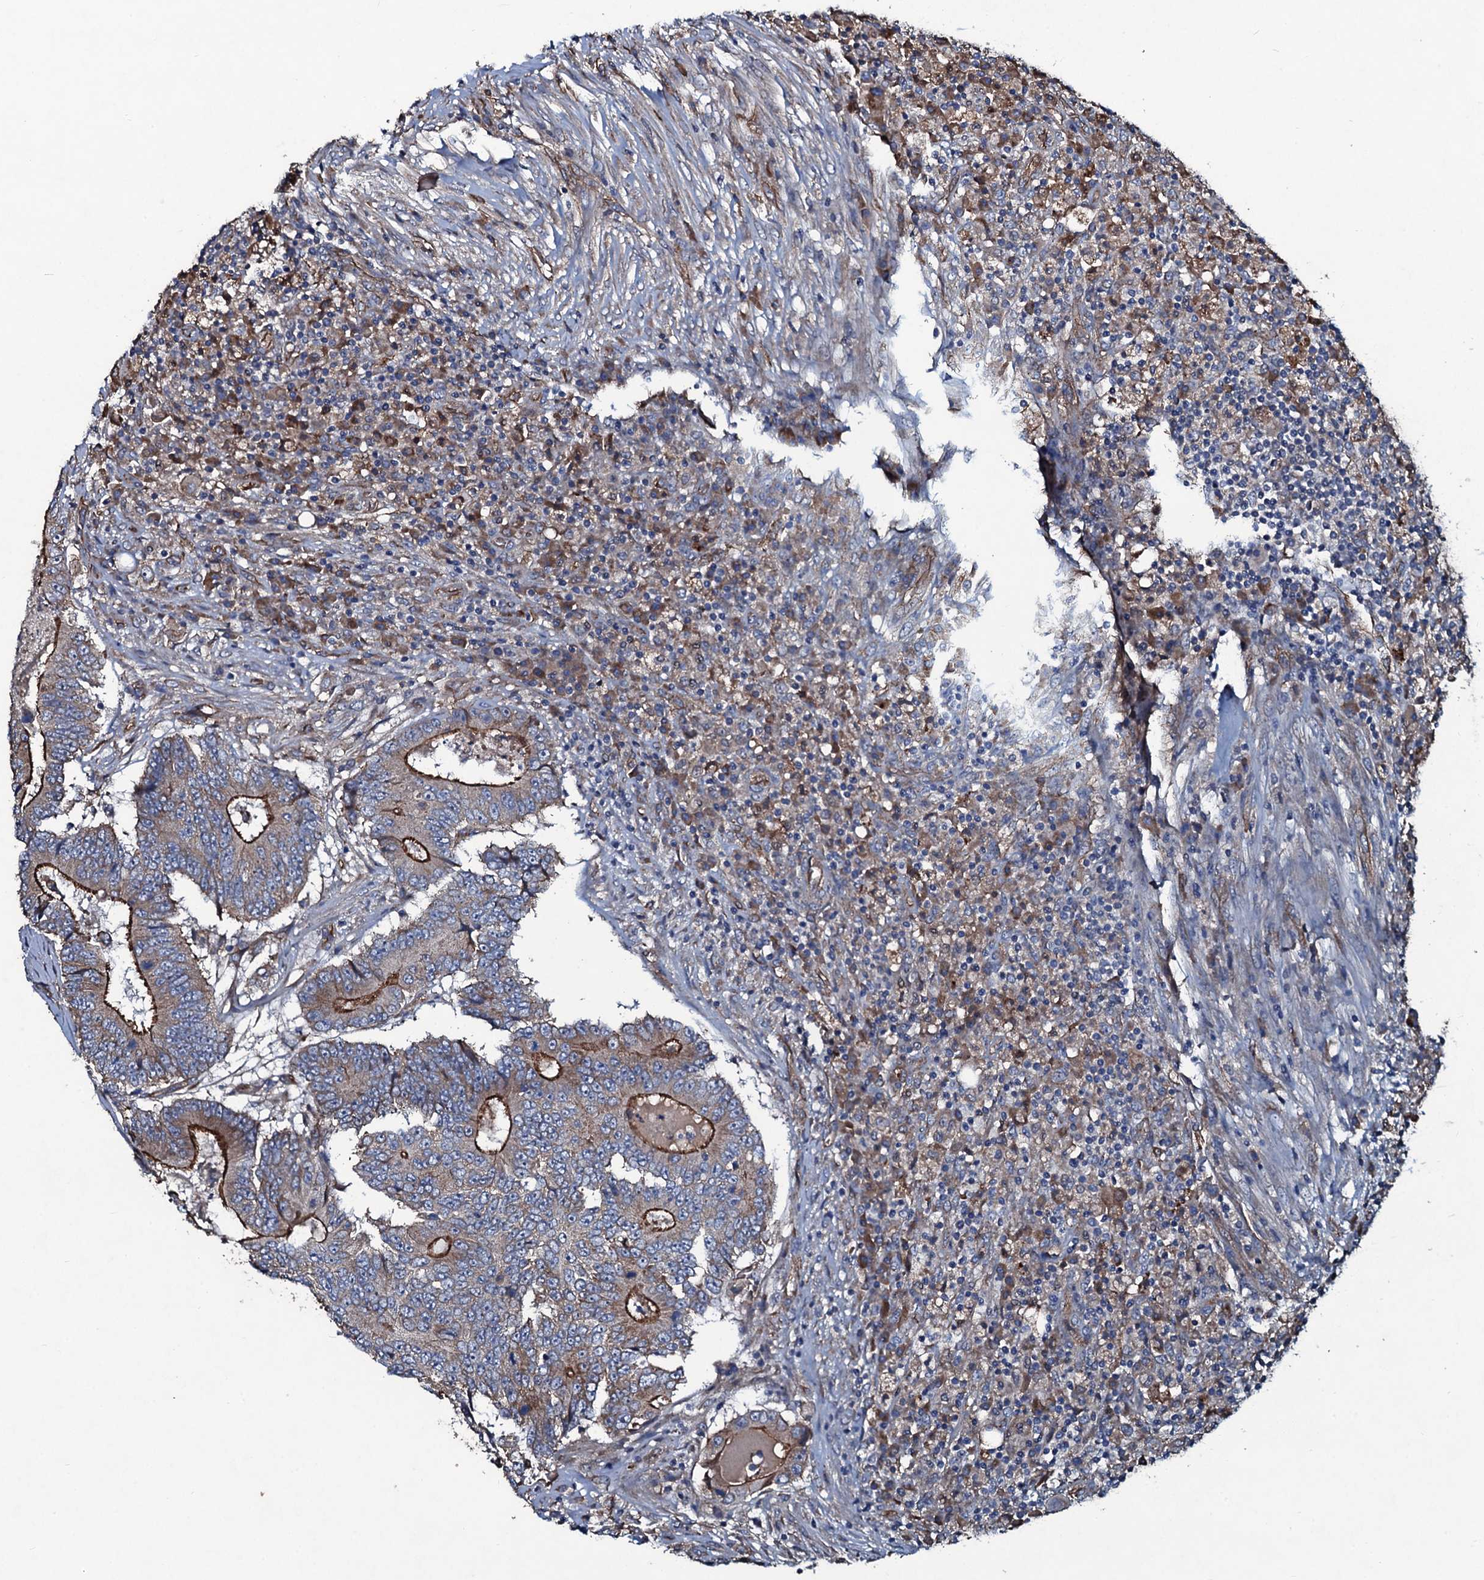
{"staining": {"intensity": "strong", "quantity": "25%-75%", "location": "cytoplasmic/membranous"}, "tissue": "colorectal cancer", "cell_type": "Tumor cells", "image_type": "cancer", "snomed": [{"axis": "morphology", "description": "Adenocarcinoma, NOS"}, {"axis": "topography", "description": "Colon"}], "caption": "IHC (DAB (3,3'-diaminobenzidine)) staining of colorectal adenocarcinoma demonstrates strong cytoplasmic/membranous protein expression in about 25%-75% of tumor cells.", "gene": "DMAC2", "patient": {"sex": "male", "age": 83}}